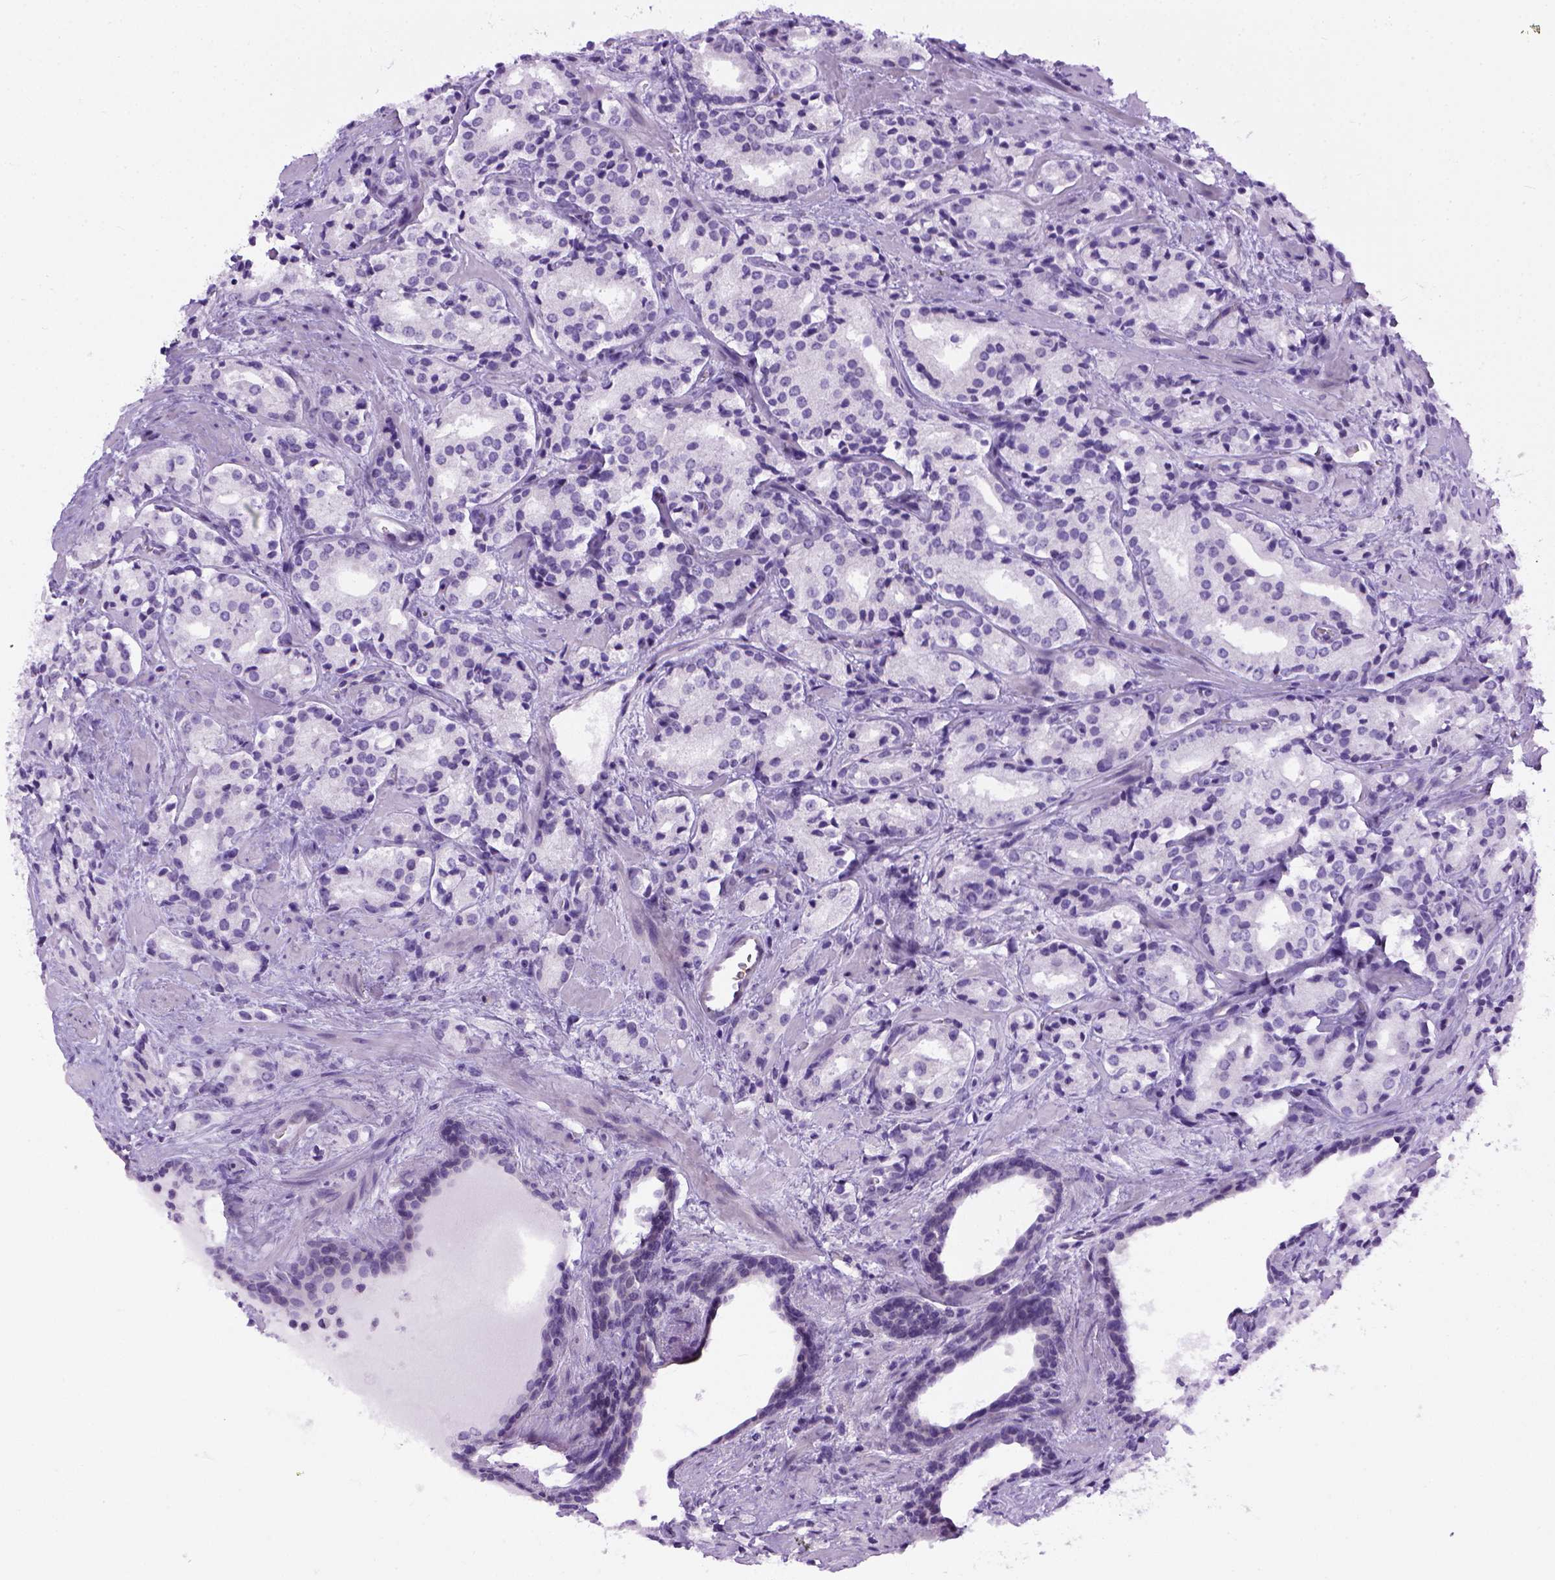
{"staining": {"intensity": "negative", "quantity": "none", "location": "none"}, "tissue": "prostate cancer", "cell_type": "Tumor cells", "image_type": "cancer", "snomed": [{"axis": "morphology", "description": "Adenocarcinoma, Low grade"}, {"axis": "topography", "description": "Prostate"}], "caption": "Tumor cells are negative for protein expression in human prostate adenocarcinoma (low-grade).", "gene": "FAM184B", "patient": {"sex": "male", "age": 56}}